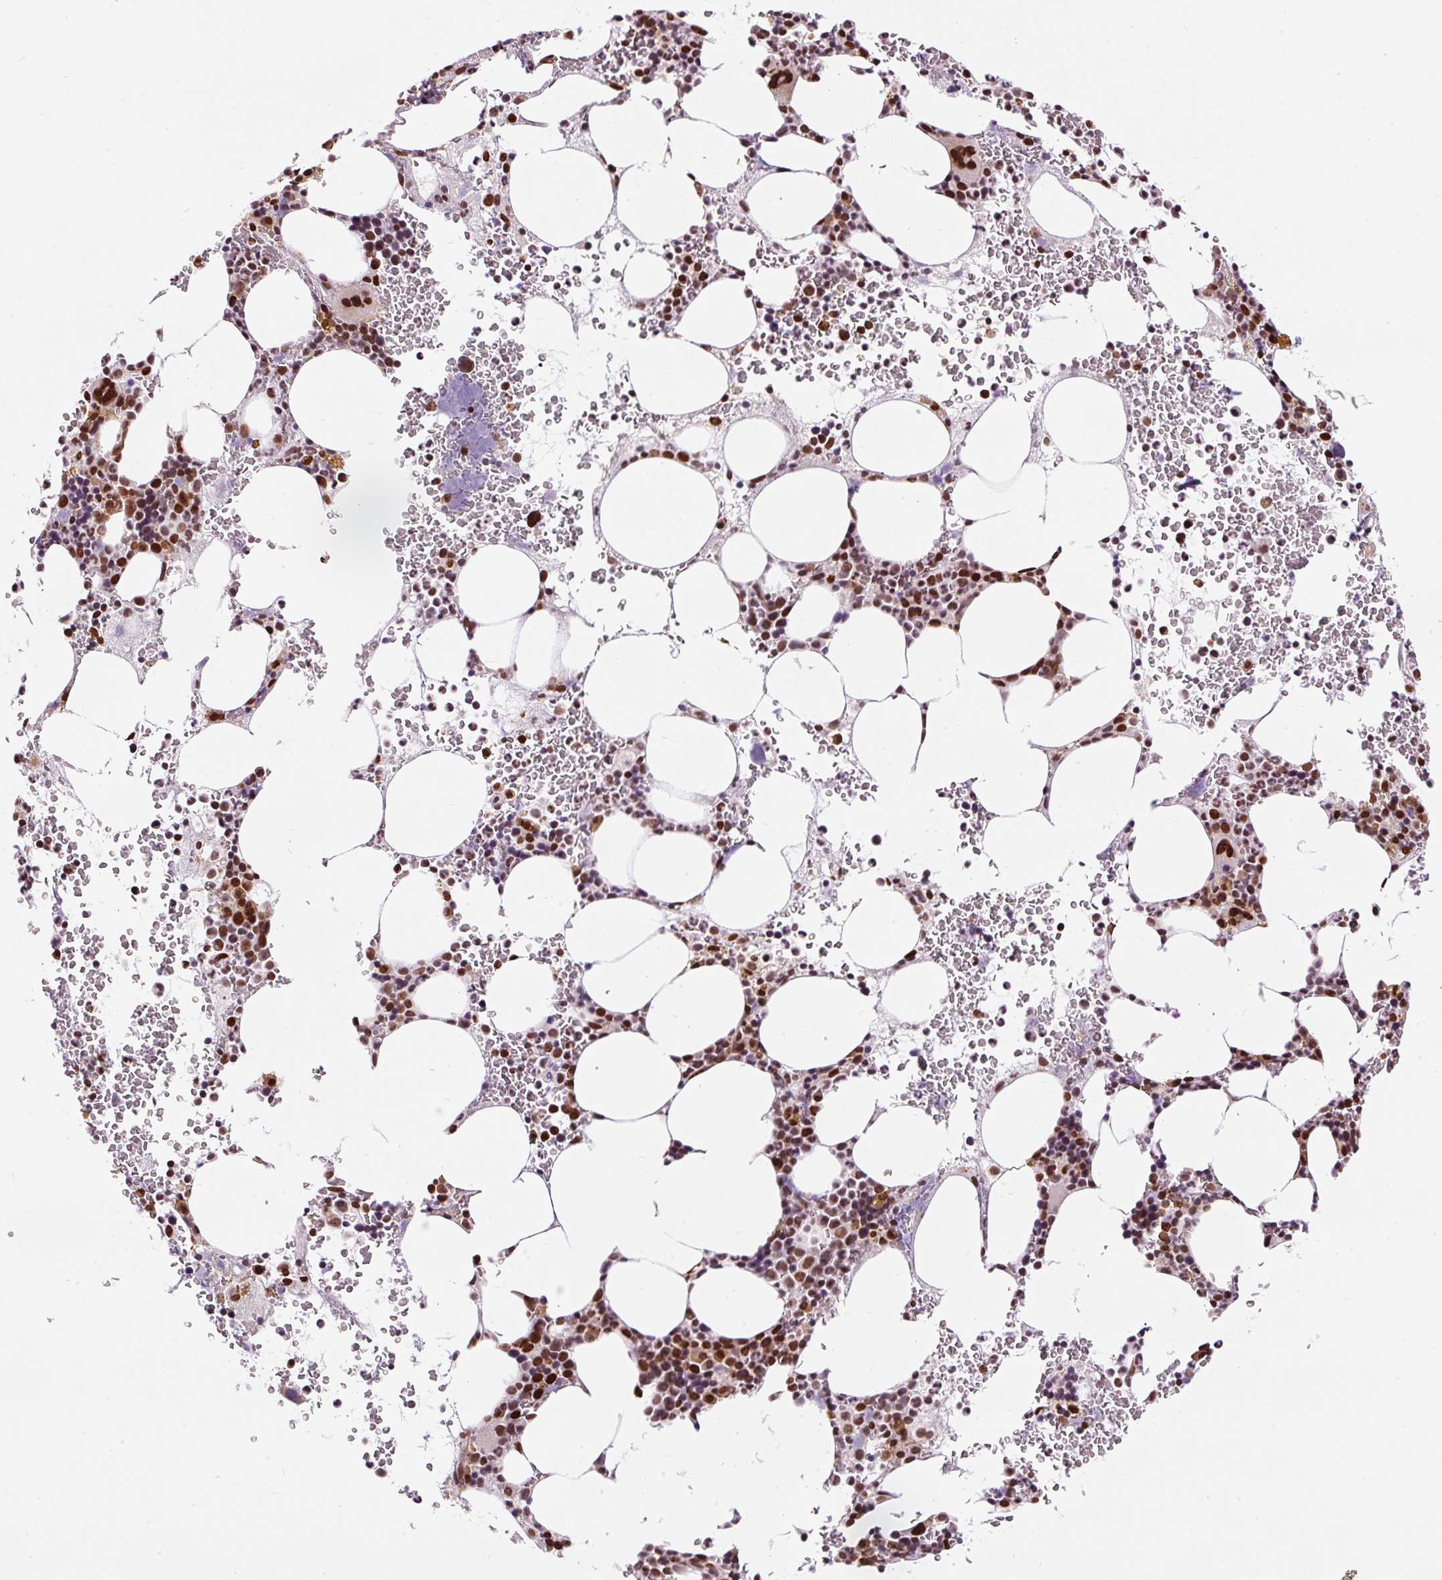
{"staining": {"intensity": "strong", "quantity": "25%-75%", "location": "nuclear"}, "tissue": "bone marrow", "cell_type": "Hematopoietic cells", "image_type": "normal", "snomed": [{"axis": "morphology", "description": "Normal tissue, NOS"}, {"axis": "topography", "description": "Bone marrow"}], "caption": "Hematopoietic cells demonstrate high levels of strong nuclear expression in approximately 25%-75% of cells in normal human bone marrow.", "gene": "HNRNPC", "patient": {"sex": "male", "age": 62}}